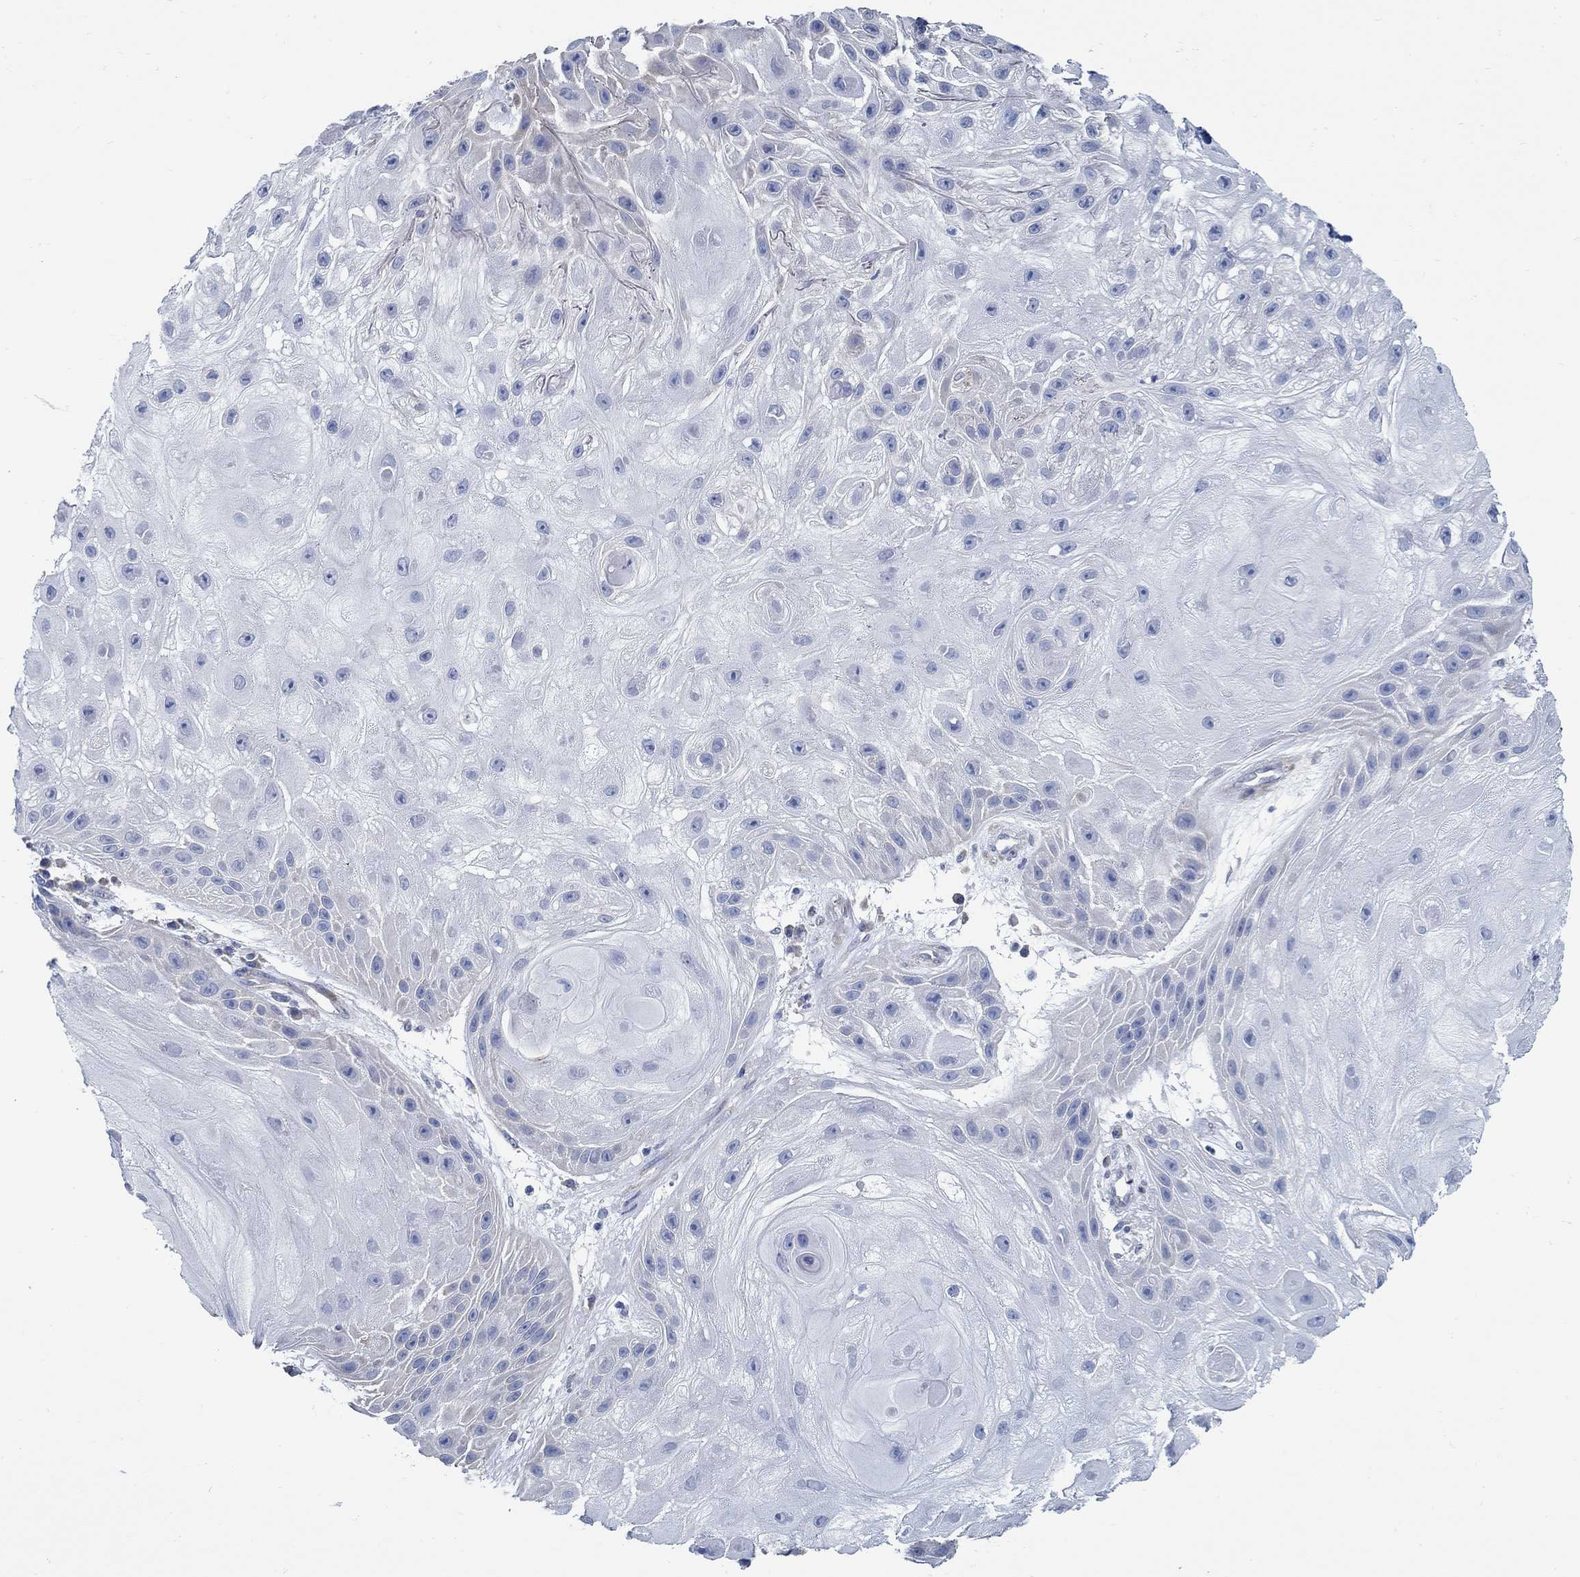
{"staining": {"intensity": "negative", "quantity": "none", "location": "none"}, "tissue": "skin cancer", "cell_type": "Tumor cells", "image_type": "cancer", "snomed": [{"axis": "morphology", "description": "Normal tissue, NOS"}, {"axis": "morphology", "description": "Squamous cell carcinoma, NOS"}, {"axis": "topography", "description": "Skin"}], "caption": "Tumor cells show no significant protein staining in skin cancer.", "gene": "C15orf39", "patient": {"sex": "male", "age": 79}}